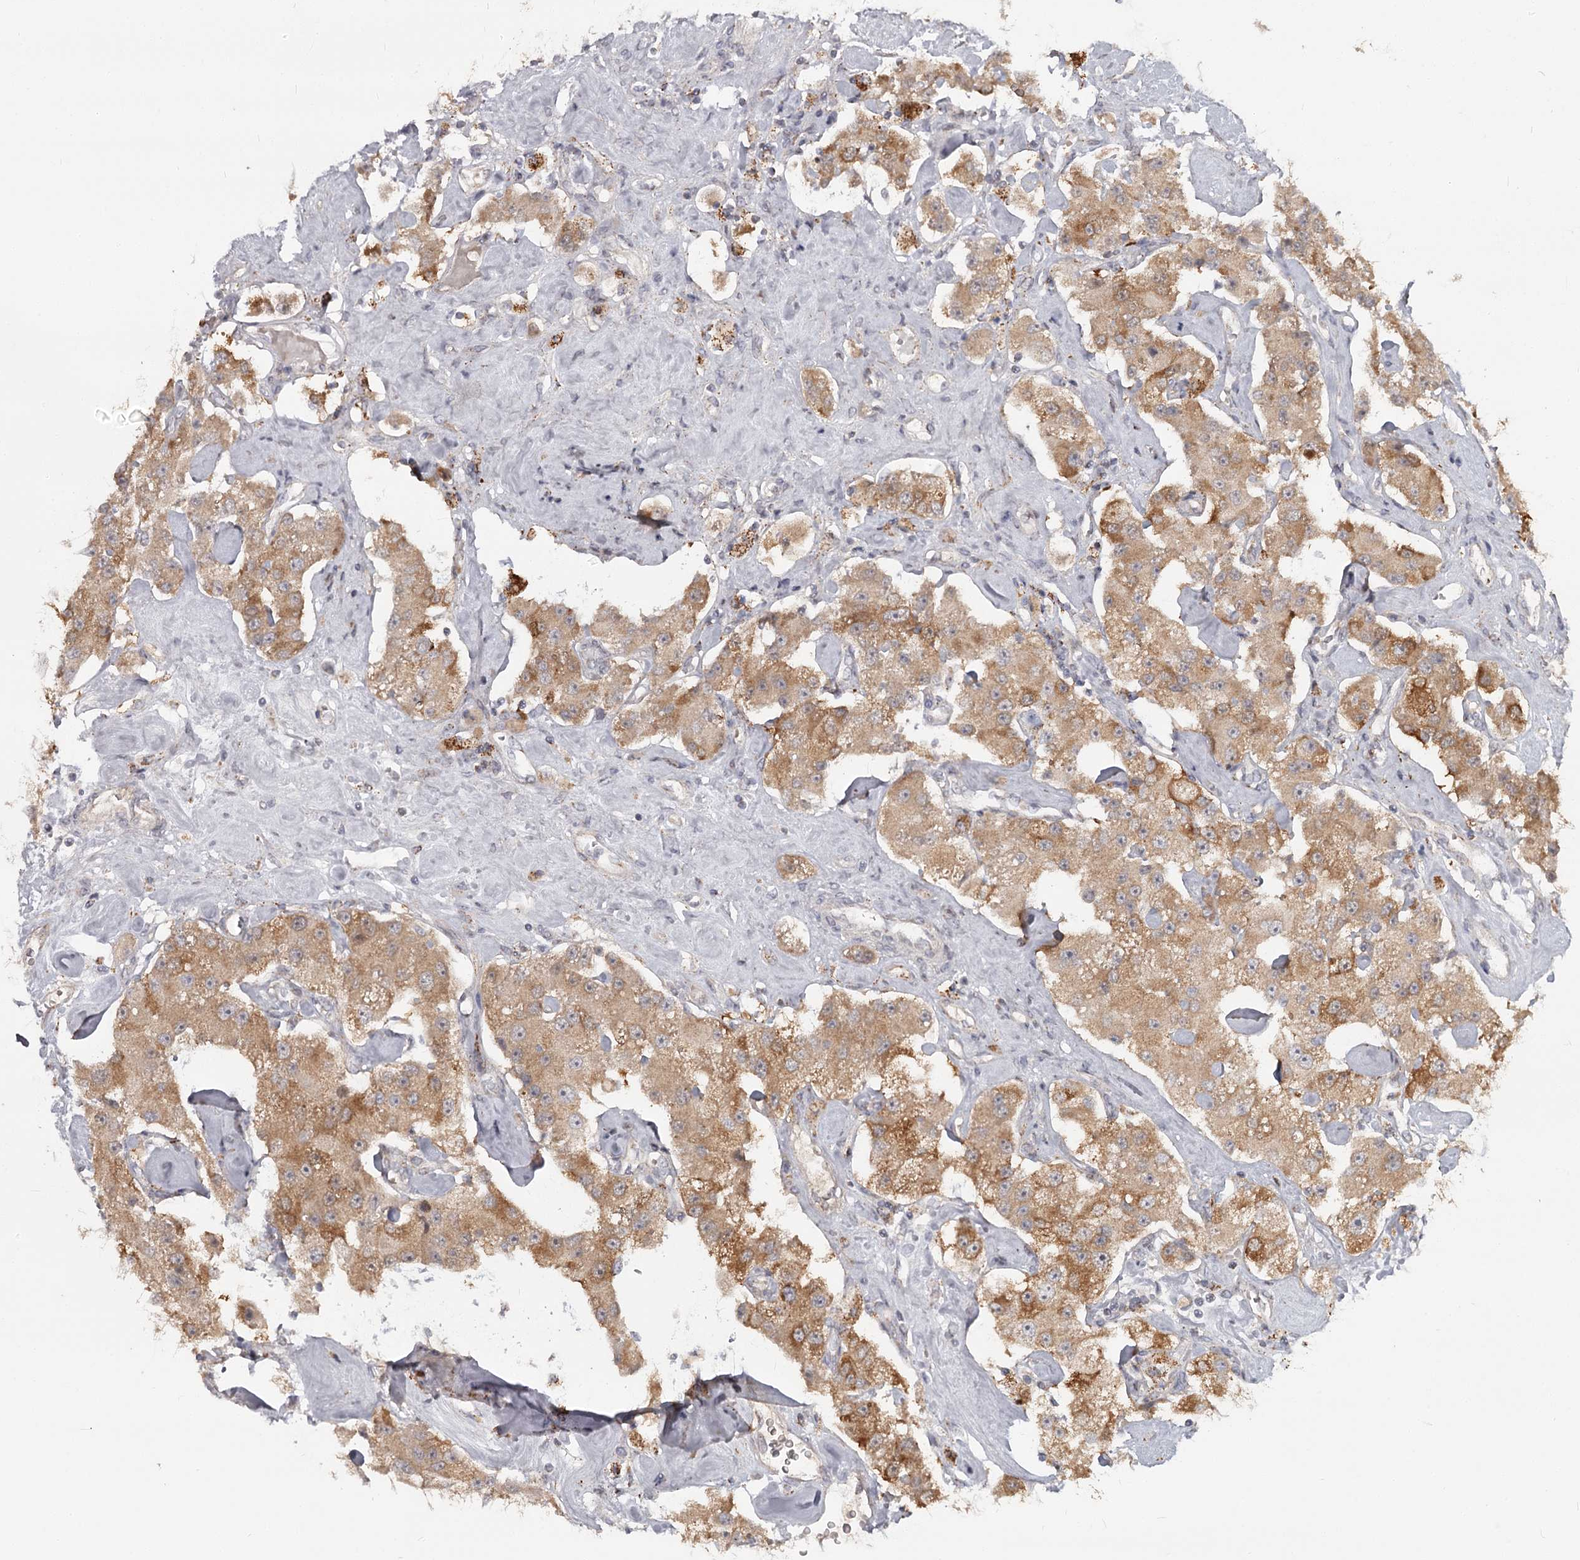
{"staining": {"intensity": "moderate", "quantity": ">75%", "location": "cytoplasmic/membranous"}, "tissue": "carcinoid", "cell_type": "Tumor cells", "image_type": "cancer", "snomed": [{"axis": "morphology", "description": "Carcinoid, malignant, NOS"}, {"axis": "topography", "description": "Pancreas"}], "caption": "Immunohistochemical staining of carcinoid demonstrates medium levels of moderate cytoplasmic/membranous protein staining in approximately >75% of tumor cells.", "gene": "CDC123", "patient": {"sex": "male", "age": 41}}